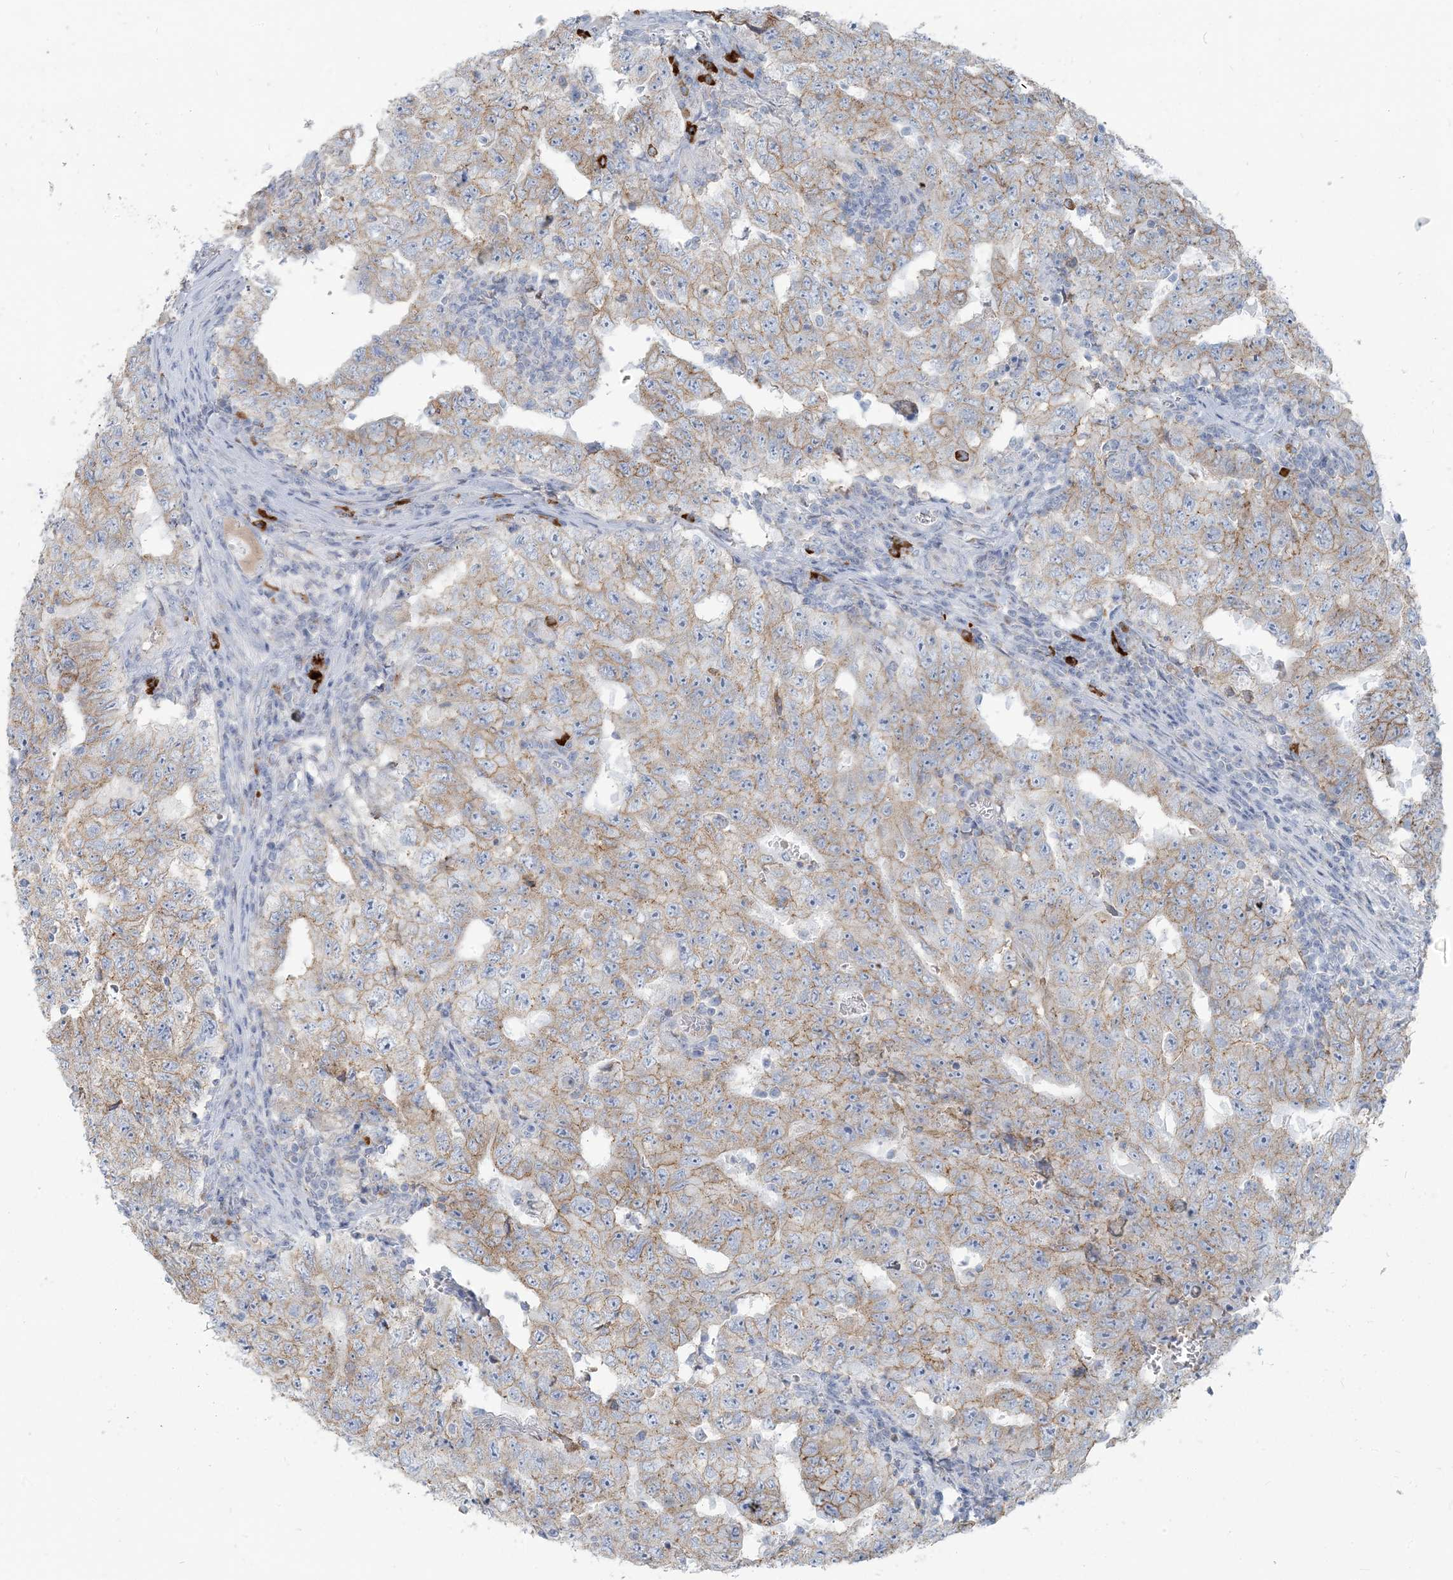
{"staining": {"intensity": "weak", "quantity": "25%-75%", "location": "cytoplasmic/membranous"}, "tissue": "testis cancer", "cell_type": "Tumor cells", "image_type": "cancer", "snomed": [{"axis": "morphology", "description": "Carcinoma, Embryonal, NOS"}, {"axis": "topography", "description": "Testis"}], "caption": "IHC of testis cancer (embryonal carcinoma) displays low levels of weak cytoplasmic/membranous positivity in approximately 25%-75% of tumor cells.", "gene": "SCML1", "patient": {"sex": "male", "age": 26}}